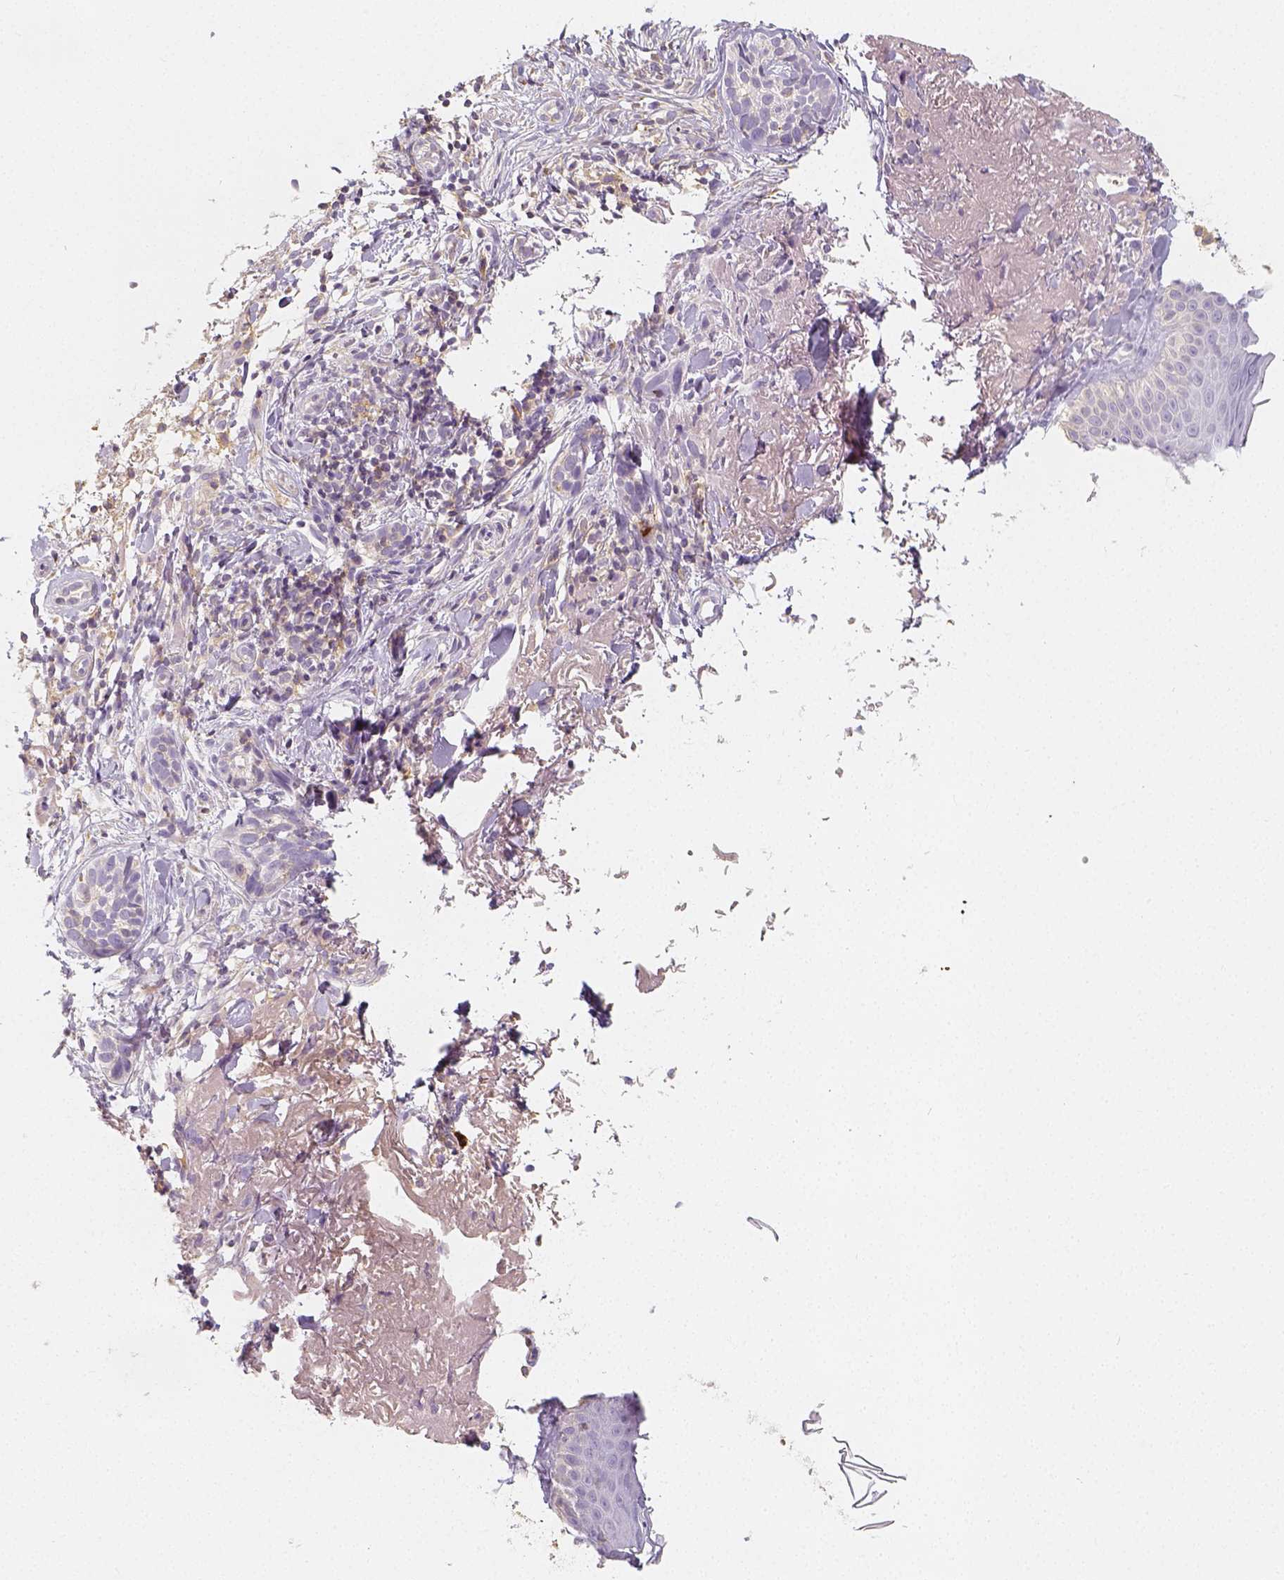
{"staining": {"intensity": "negative", "quantity": "none", "location": "none"}, "tissue": "skin cancer", "cell_type": "Tumor cells", "image_type": "cancer", "snomed": [{"axis": "morphology", "description": "Basal cell carcinoma"}, {"axis": "morphology", "description": "BCC, high aggressive"}, {"axis": "topography", "description": "Skin"}], "caption": "Skin cancer stained for a protein using immunohistochemistry reveals no positivity tumor cells.", "gene": "PTPRJ", "patient": {"sex": "female", "age": 86}}